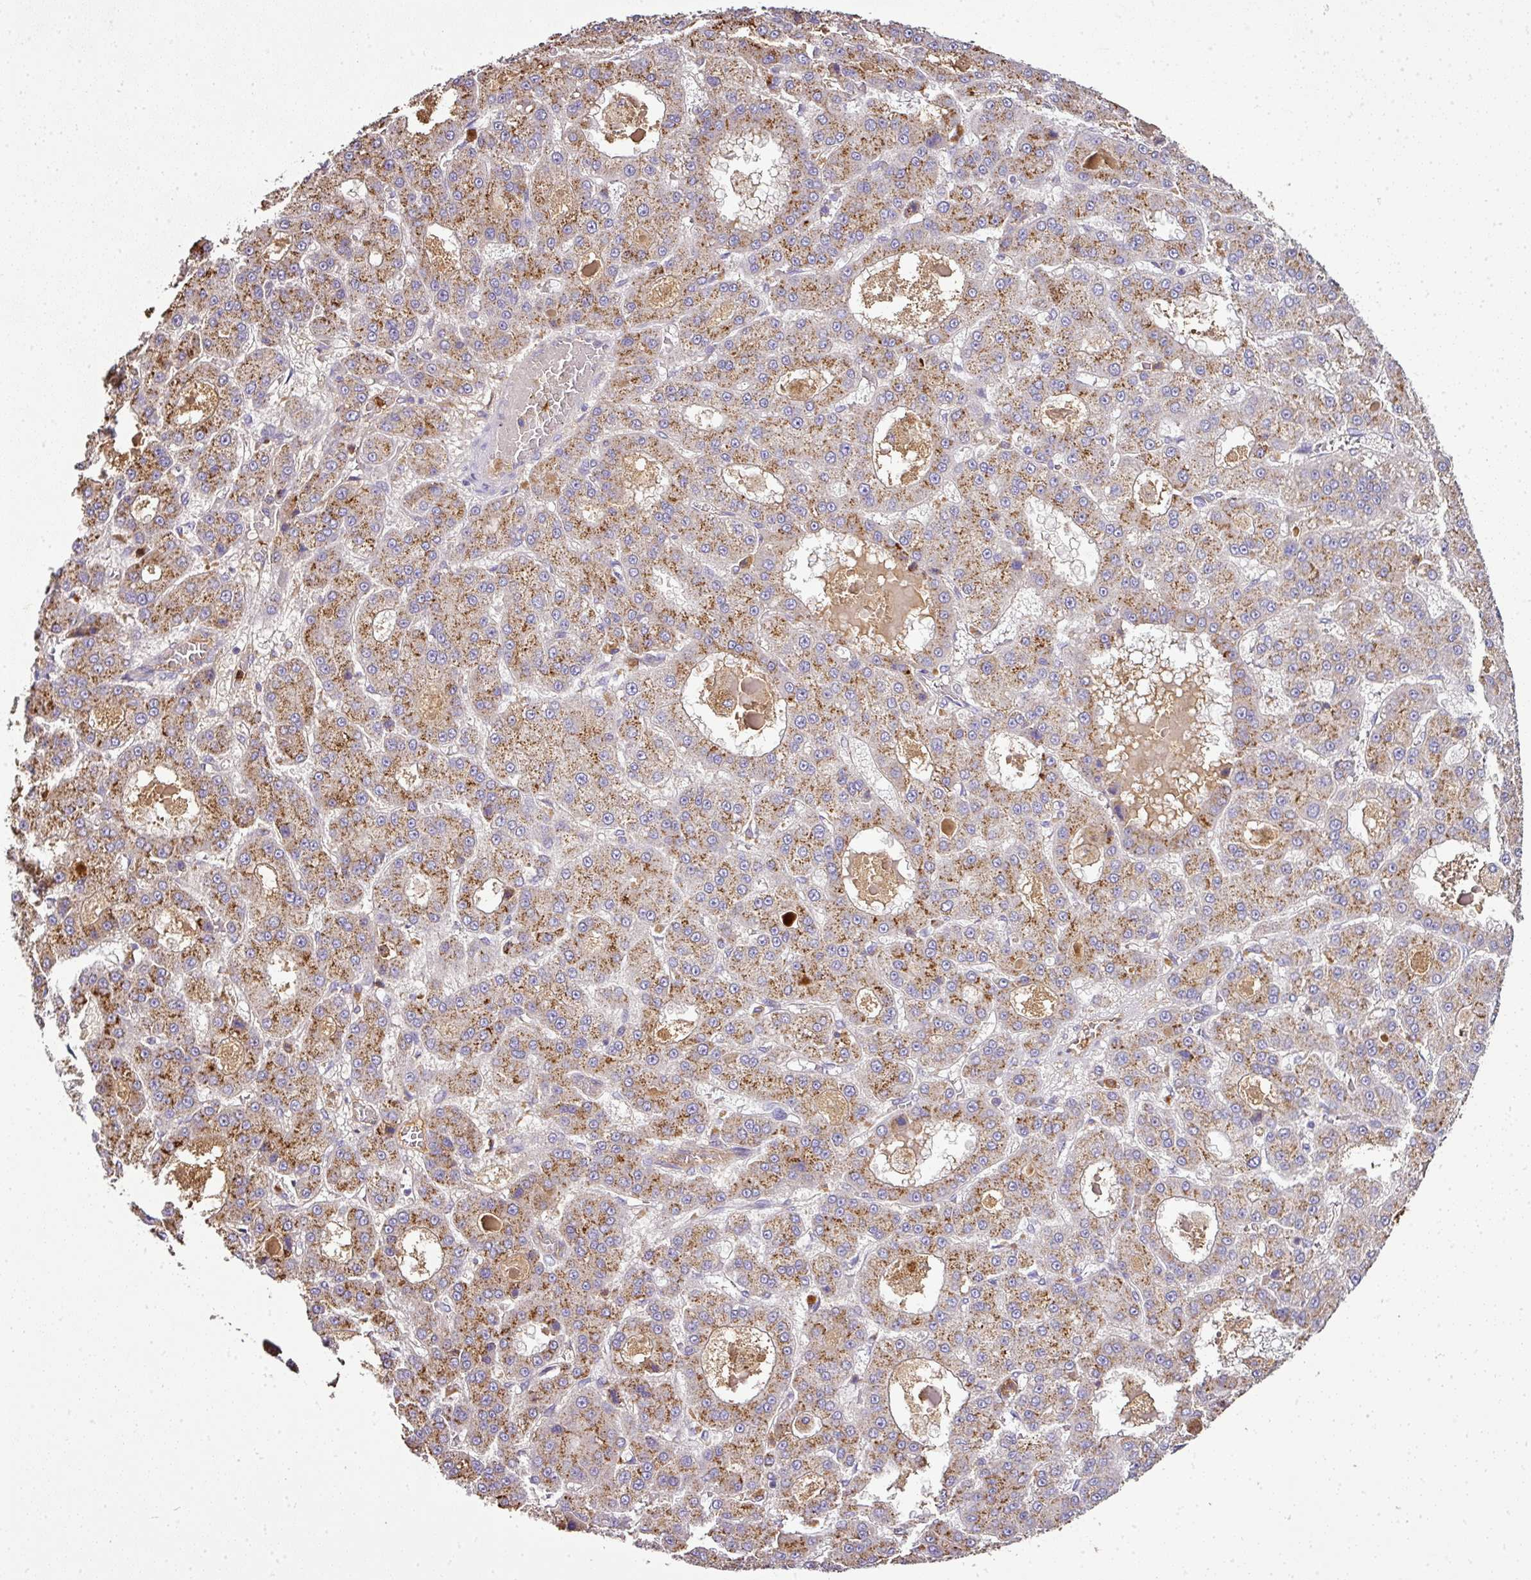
{"staining": {"intensity": "moderate", "quantity": ">75%", "location": "cytoplasmic/membranous"}, "tissue": "liver cancer", "cell_type": "Tumor cells", "image_type": "cancer", "snomed": [{"axis": "morphology", "description": "Carcinoma, Hepatocellular, NOS"}, {"axis": "topography", "description": "Liver"}], "caption": "Moderate cytoplasmic/membranous staining for a protein is identified in approximately >75% of tumor cells of liver cancer using IHC.", "gene": "CAB39L", "patient": {"sex": "male", "age": 70}}